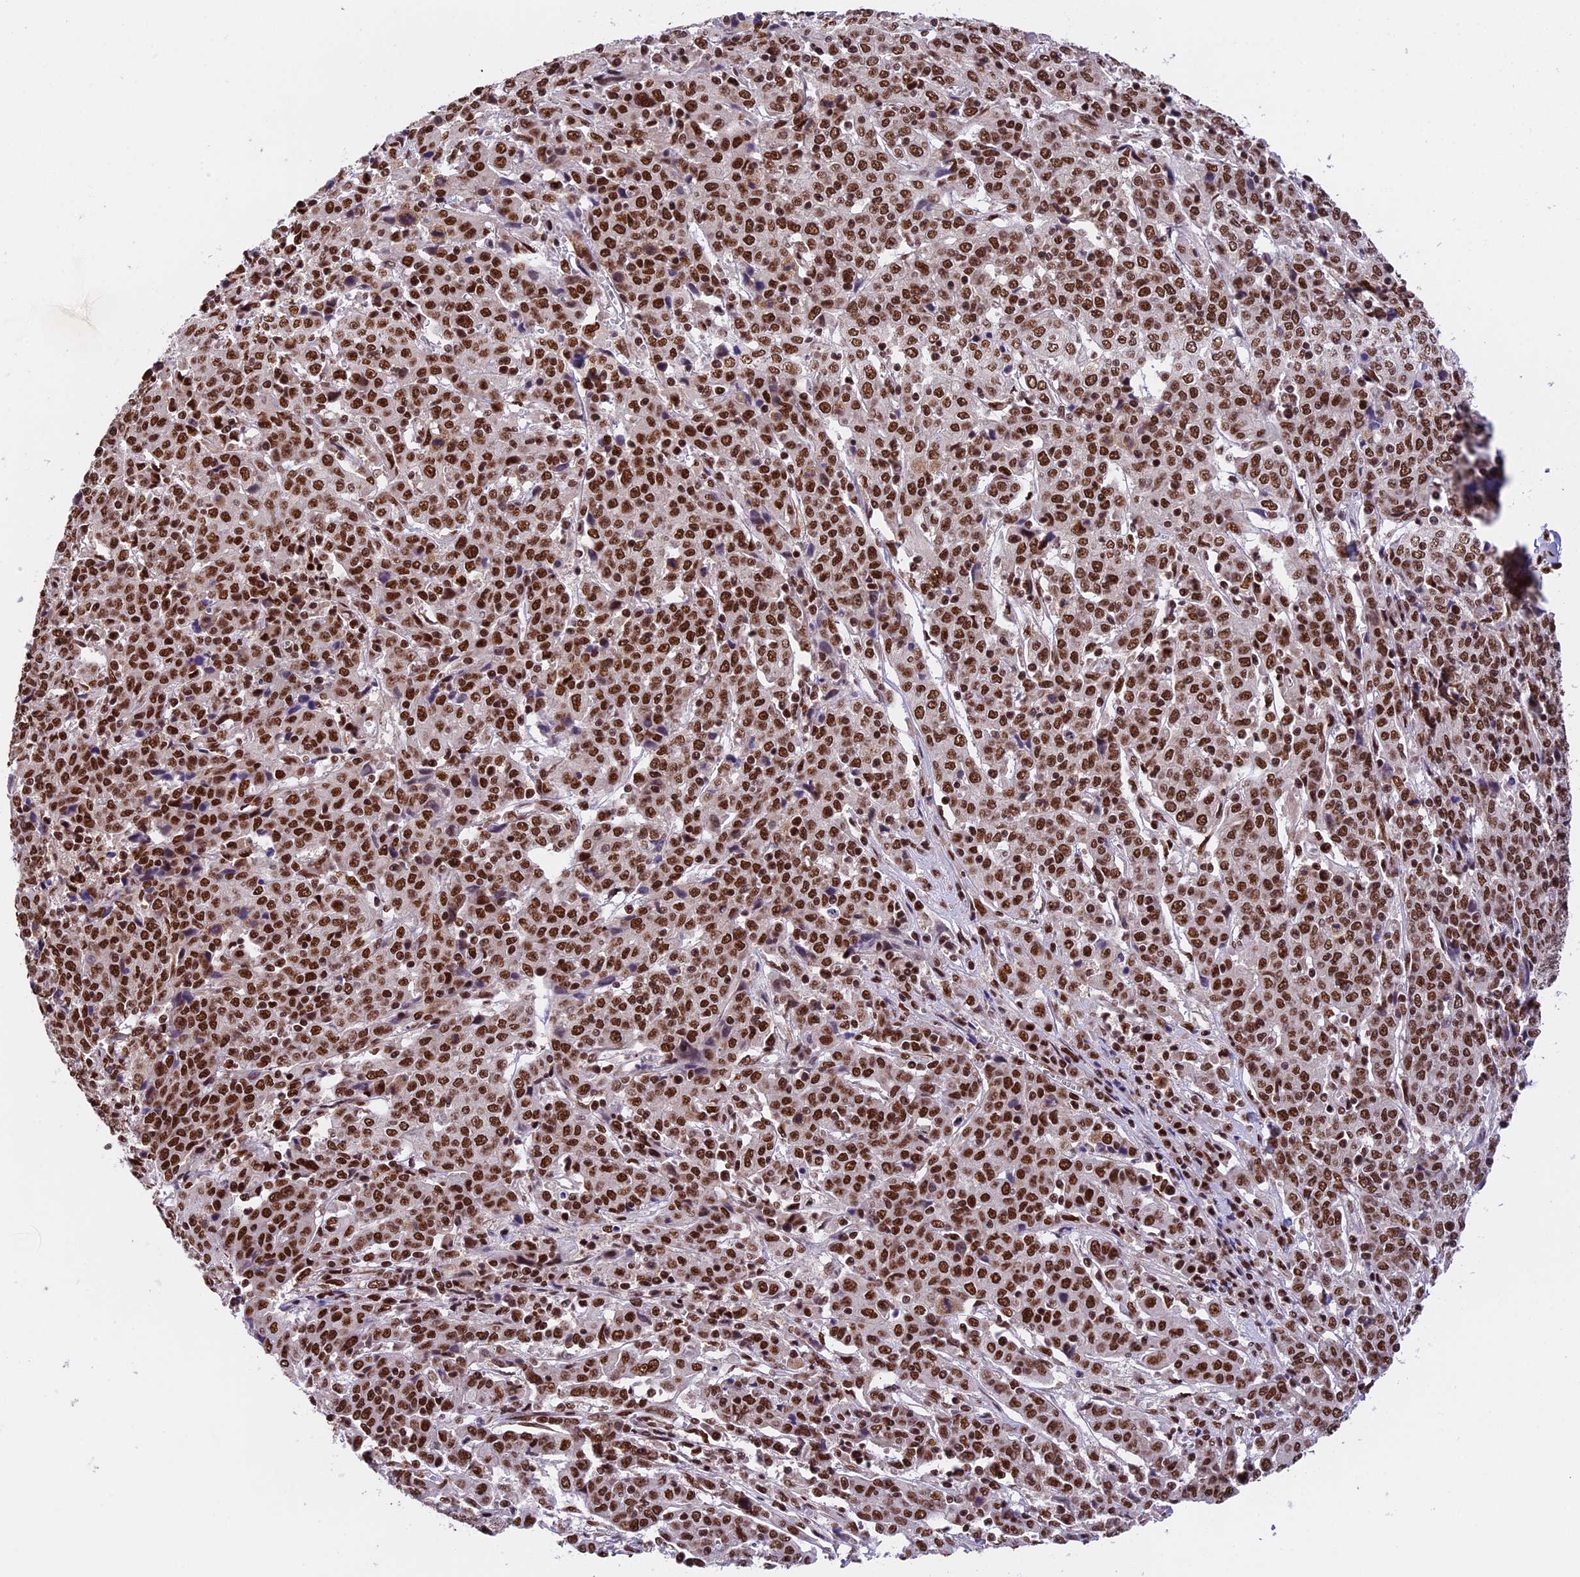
{"staining": {"intensity": "strong", "quantity": ">75%", "location": "nuclear"}, "tissue": "cervical cancer", "cell_type": "Tumor cells", "image_type": "cancer", "snomed": [{"axis": "morphology", "description": "Squamous cell carcinoma, NOS"}, {"axis": "topography", "description": "Cervix"}], "caption": "Protein expression analysis of human cervical cancer (squamous cell carcinoma) reveals strong nuclear staining in about >75% of tumor cells.", "gene": "RAMAC", "patient": {"sex": "female", "age": 67}}